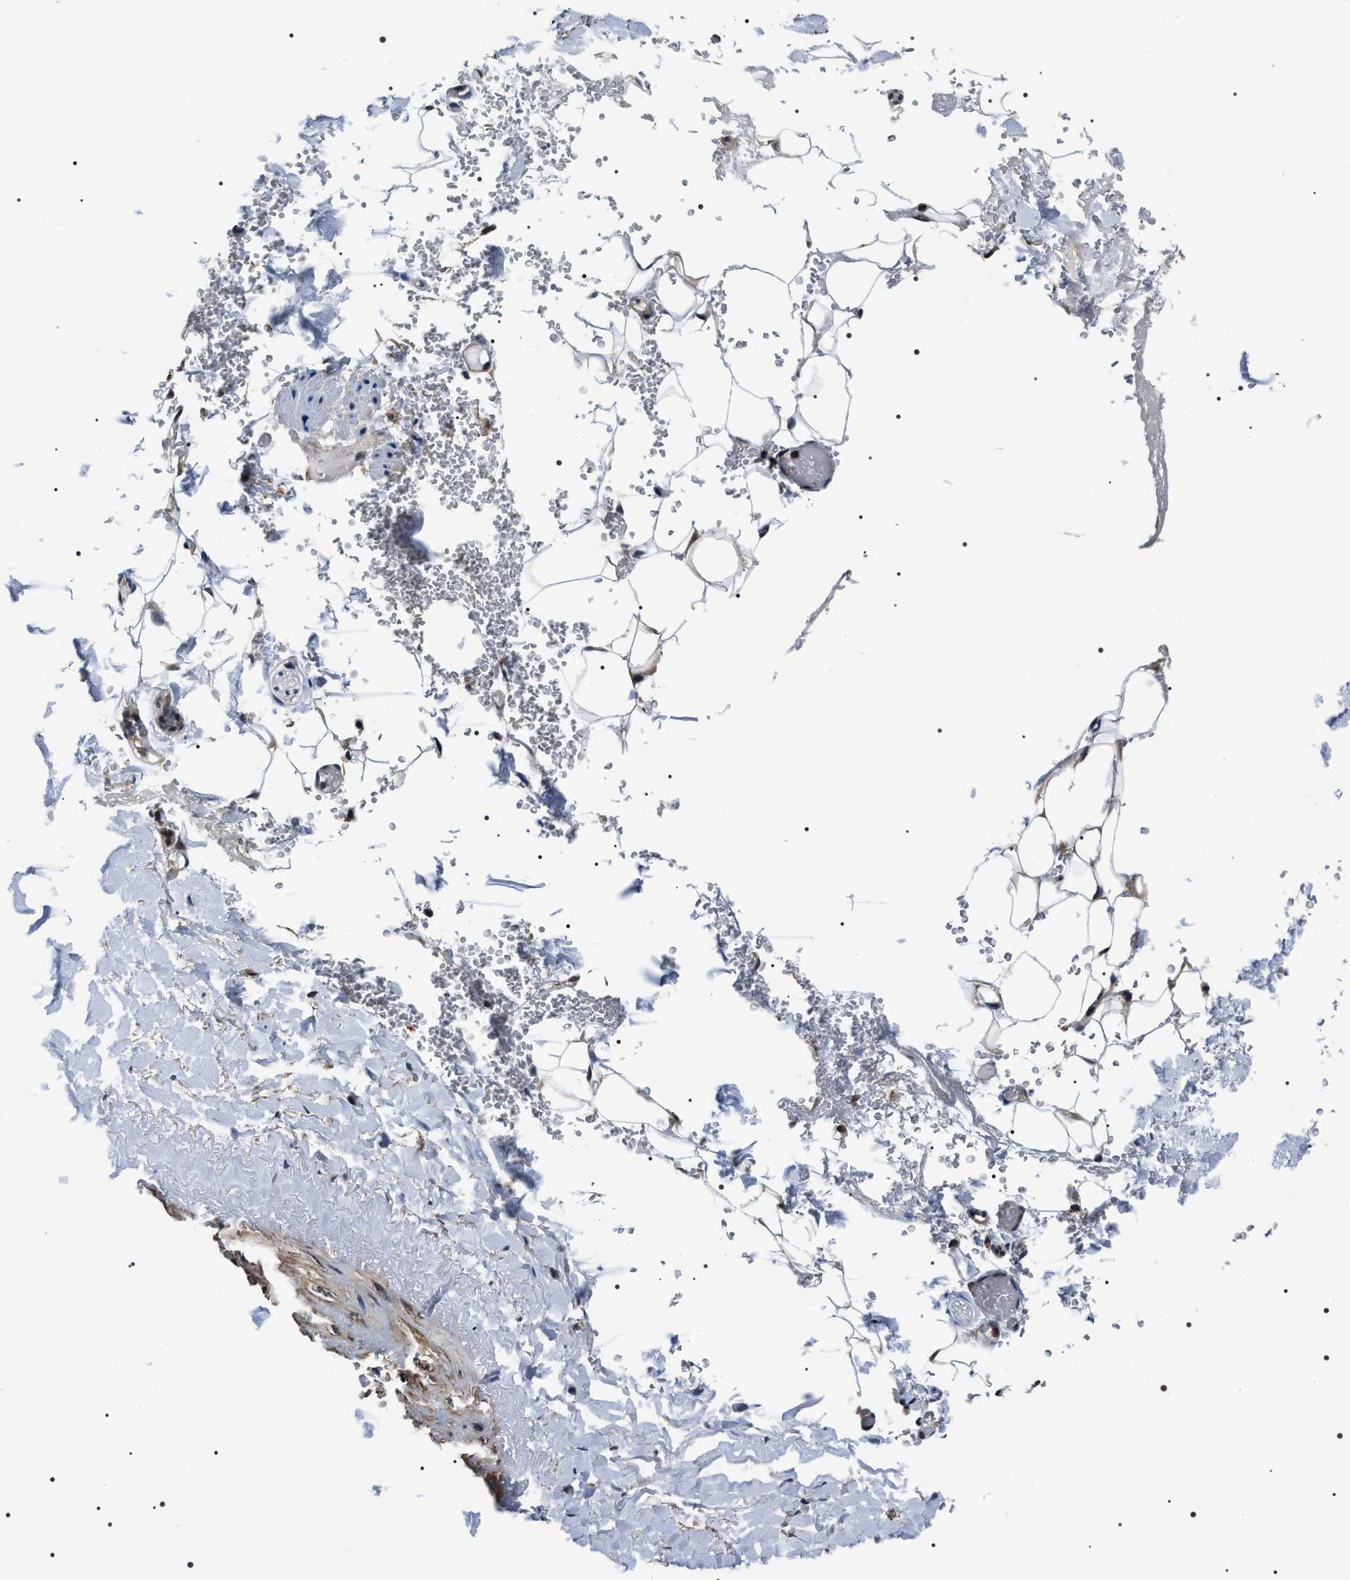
{"staining": {"intensity": "negative", "quantity": "none", "location": "none"}, "tissue": "adipose tissue", "cell_type": "Adipocytes", "image_type": "normal", "snomed": [{"axis": "morphology", "description": "Normal tissue, NOS"}, {"axis": "topography", "description": "Peripheral nerve tissue"}], "caption": "This is an immunohistochemistry image of normal human adipose tissue. There is no staining in adipocytes.", "gene": "SIPA1", "patient": {"sex": "male", "age": 70}}